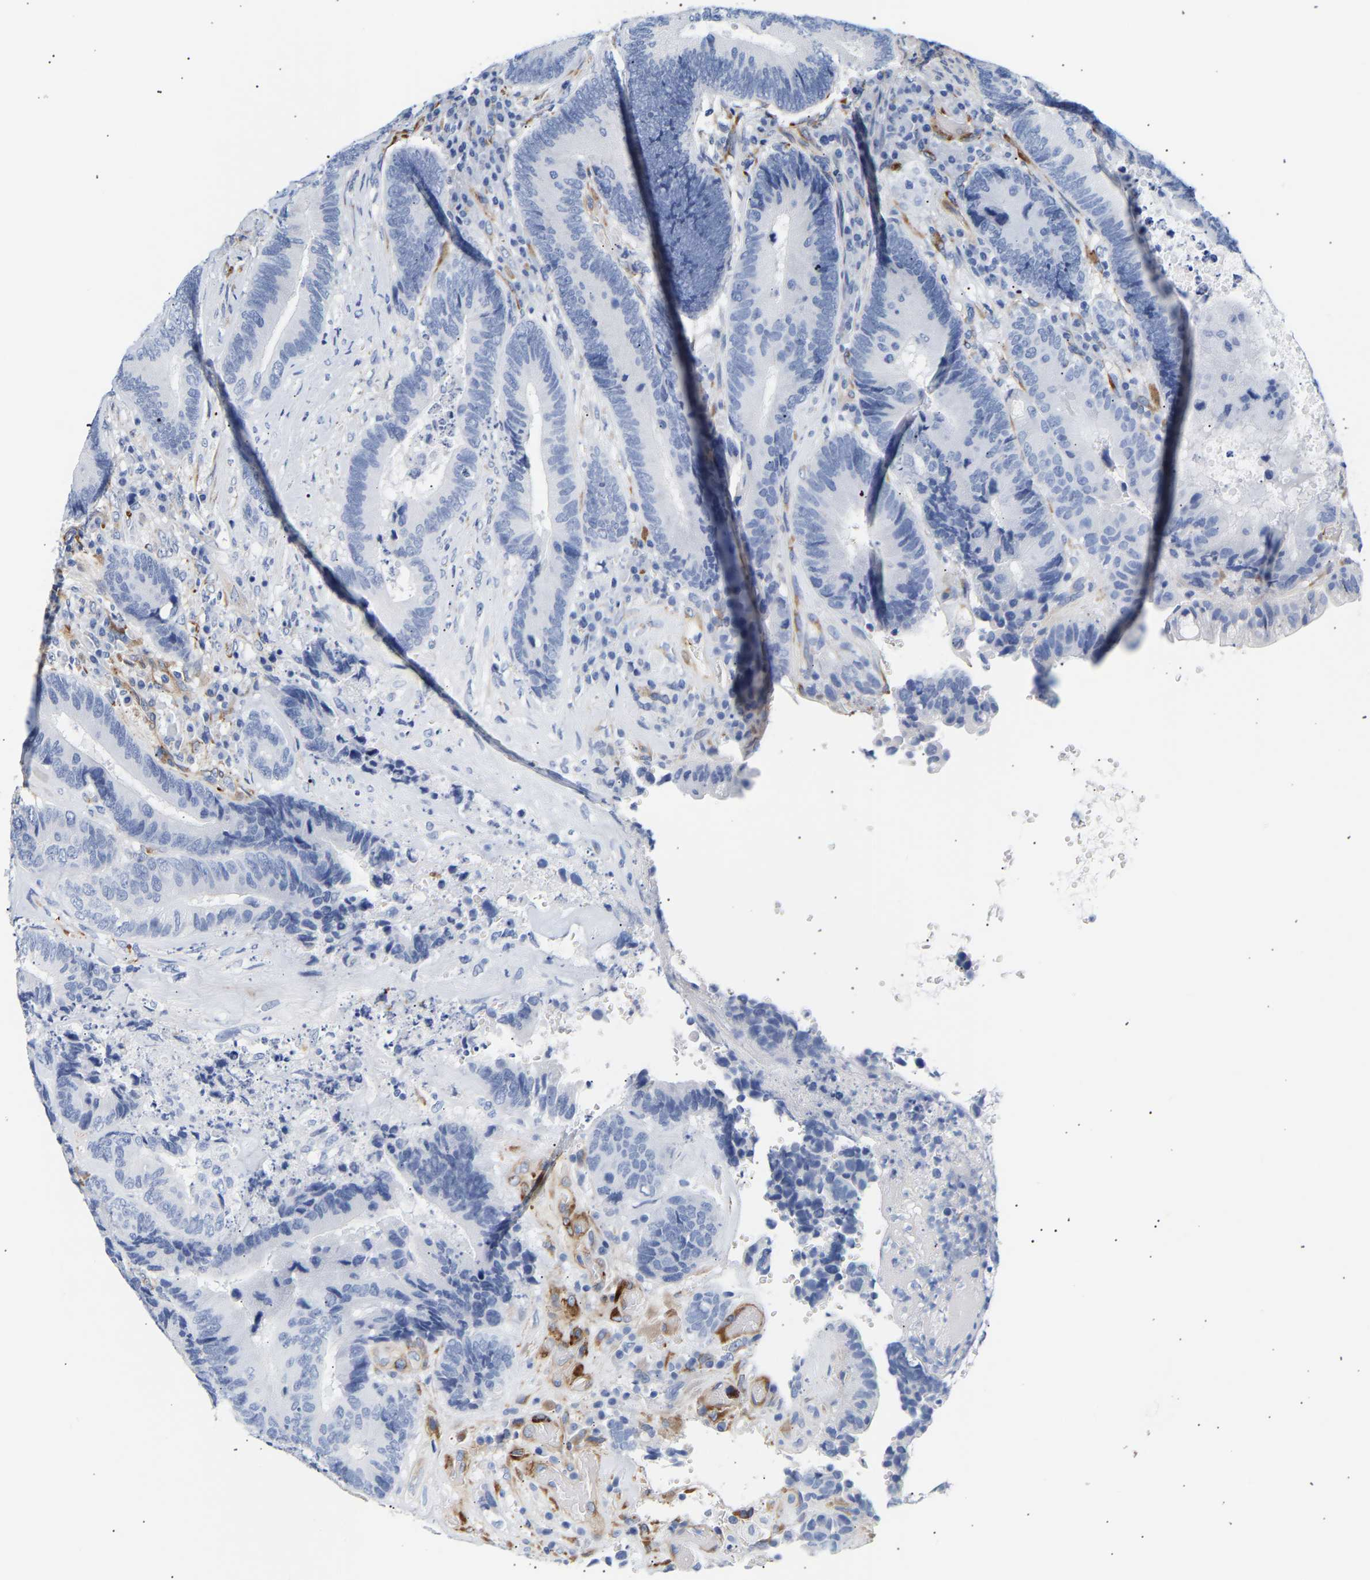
{"staining": {"intensity": "negative", "quantity": "none", "location": "none"}, "tissue": "colorectal cancer", "cell_type": "Tumor cells", "image_type": "cancer", "snomed": [{"axis": "morphology", "description": "Adenocarcinoma, NOS"}, {"axis": "topography", "description": "Rectum"}], "caption": "Colorectal adenocarcinoma was stained to show a protein in brown. There is no significant staining in tumor cells. (Brightfield microscopy of DAB immunohistochemistry at high magnification).", "gene": "IGFBP7", "patient": {"sex": "female", "age": 89}}